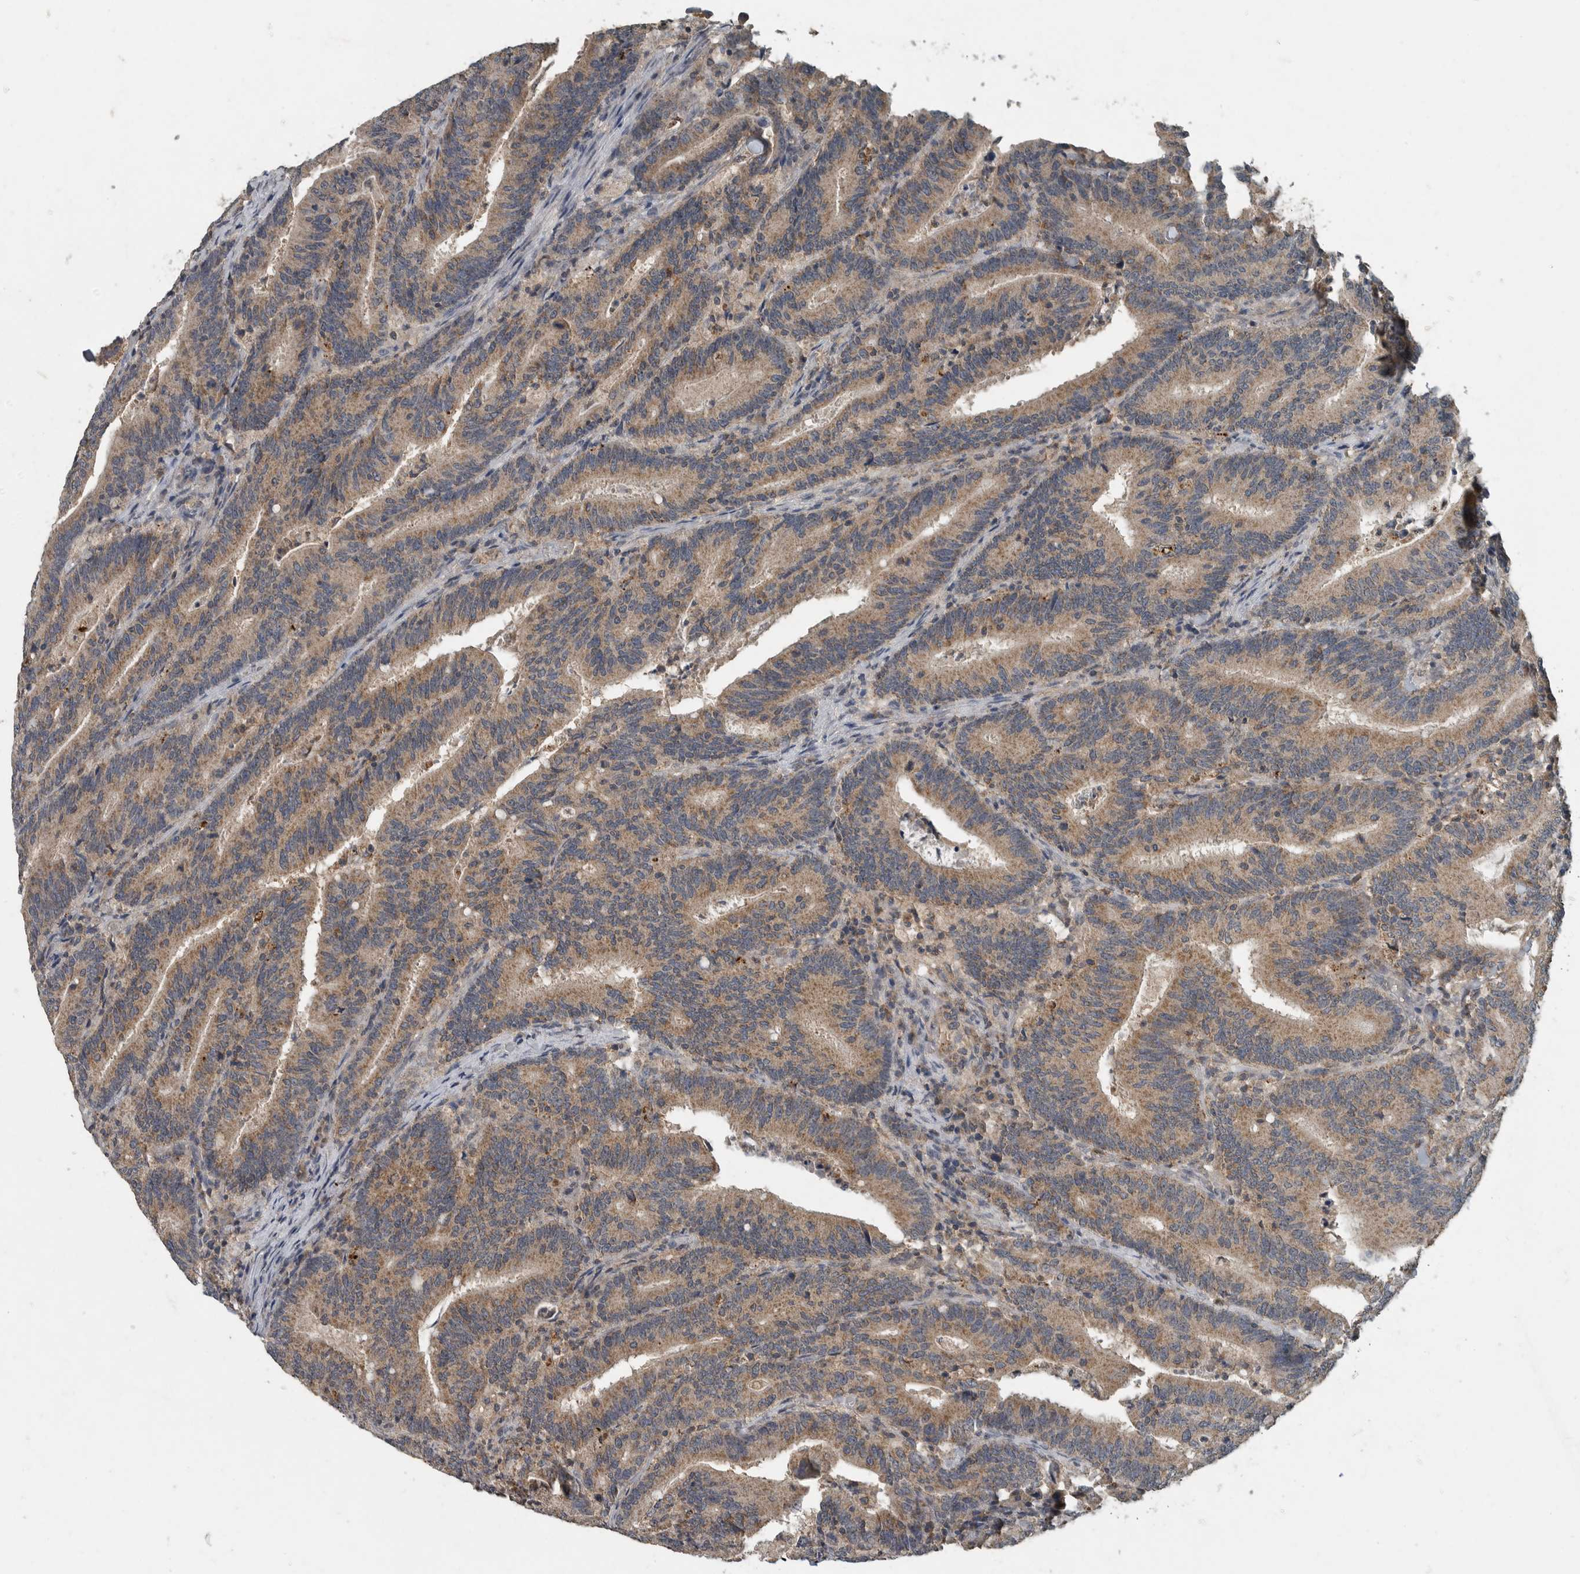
{"staining": {"intensity": "moderate", "quantity": ">75%", "location": "cytoplasmic/membranous"}, "tissue": "colorectal cancer", "cell_type": "Tumor cells", "image_type": "cancer", "snomed": [{"axis": "morphology", "description": "Adenocarcinoma, NOS"}, {"axis": "topography", "description": "Colon"}], "caption": "Colorectal cancer was stained to show a protein in brown. There is medium levels of moderate cytoplasmic/membranous staining in approximately >75% of tumor cells.", "gene": "IL6ST", "patient": {"sex": "female", "age": 66}}